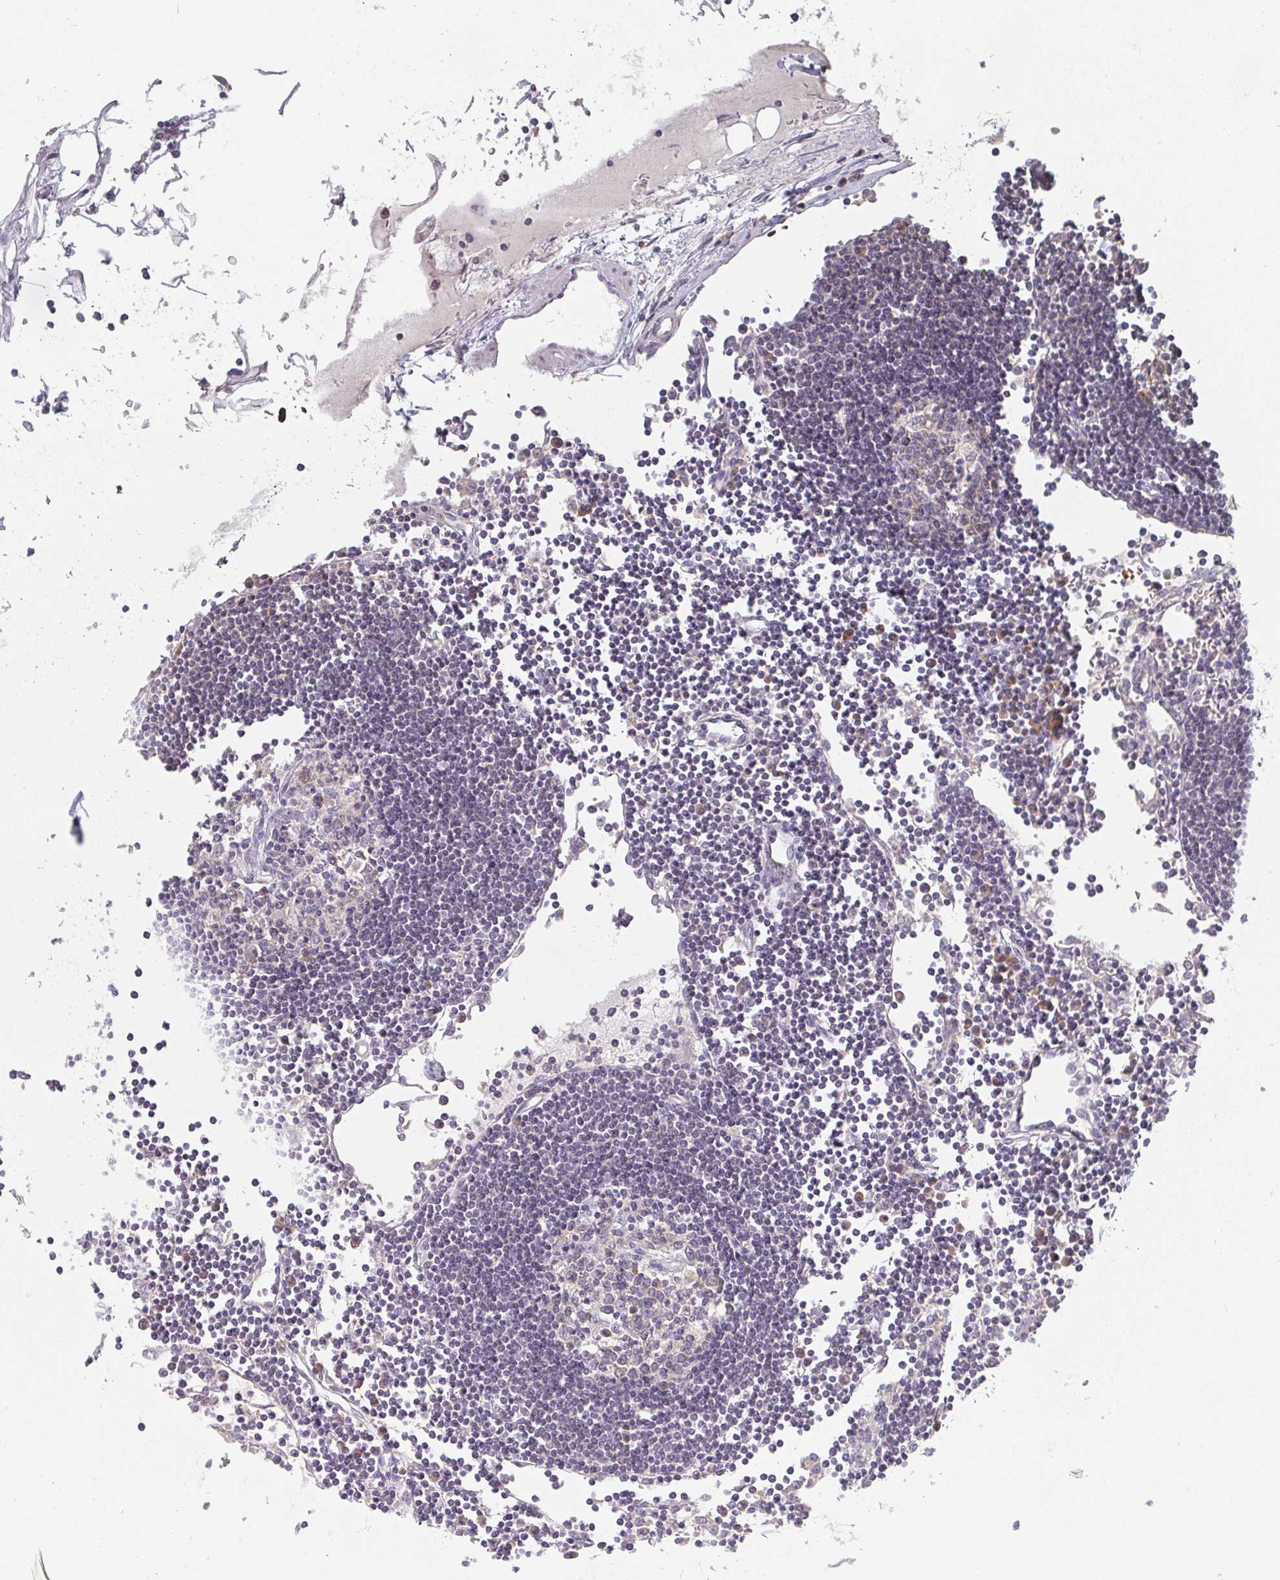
{"staining": {"intensity": "moderate", "quantity": "<25%", "location": "cytoplasmic/membranous"}, "tissue": "lymph node", "cell_type": "Germinal center cells", "image_type": "normal", "snomed": [{"axis": "morphology", "description": "Normal tissue, NOS"}, {"axis": "topography", "description": "Lymph node"}], "caption": "Immunohistochemical staining of normal human lymph node demonstrates <25% levels of moderate cytoplasmic/membranous protein positivity in approximately <25% of germinal center cells.", "gene": "SLC35B3", "patient": {"sex": "female", "age": 65}}